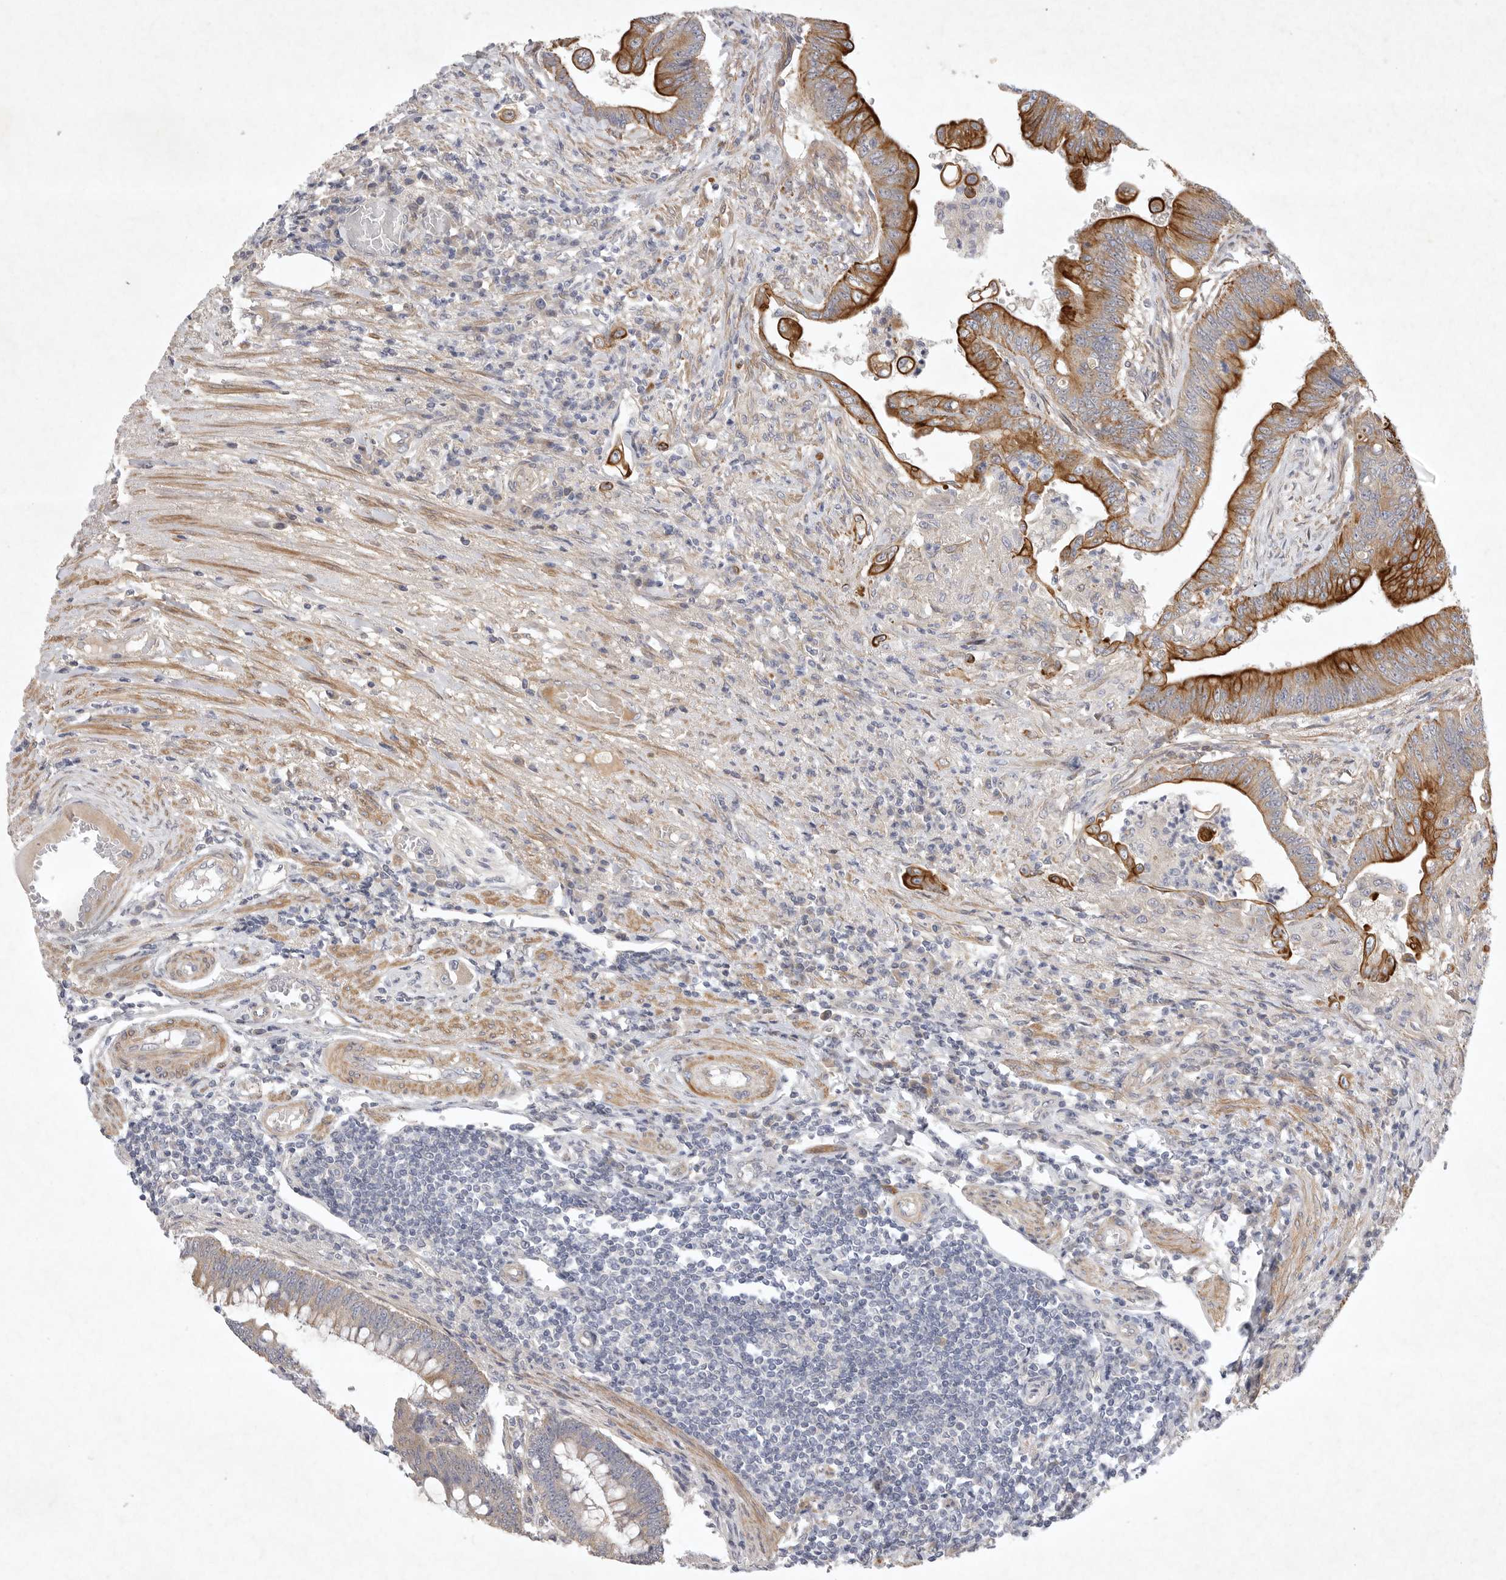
{"staining": {"intensity": "strong", "quantity": ">75%", "location": "cytoplasmic/membranous"}, "tissue": "colorectal cancer", "cell_type": "Tumor cells", "image_type": "cancer", "snomed": [{"axis": "morphology", "description": "Adenoma, NOS"}, {"axis": "morphology", "description": "Adenocarcinoma, NOS"}, {"axis": "topography", "description": "Colon"}], "caption": "The image reveals immunohistochemical staining of adenocarcinoma (colorectal). There is strong cytoplasmic/membranous staining is seen in approximately >75% of tumor cells.", "gene": "BZW2", "patient": {"sex": "male", "age": 79}}